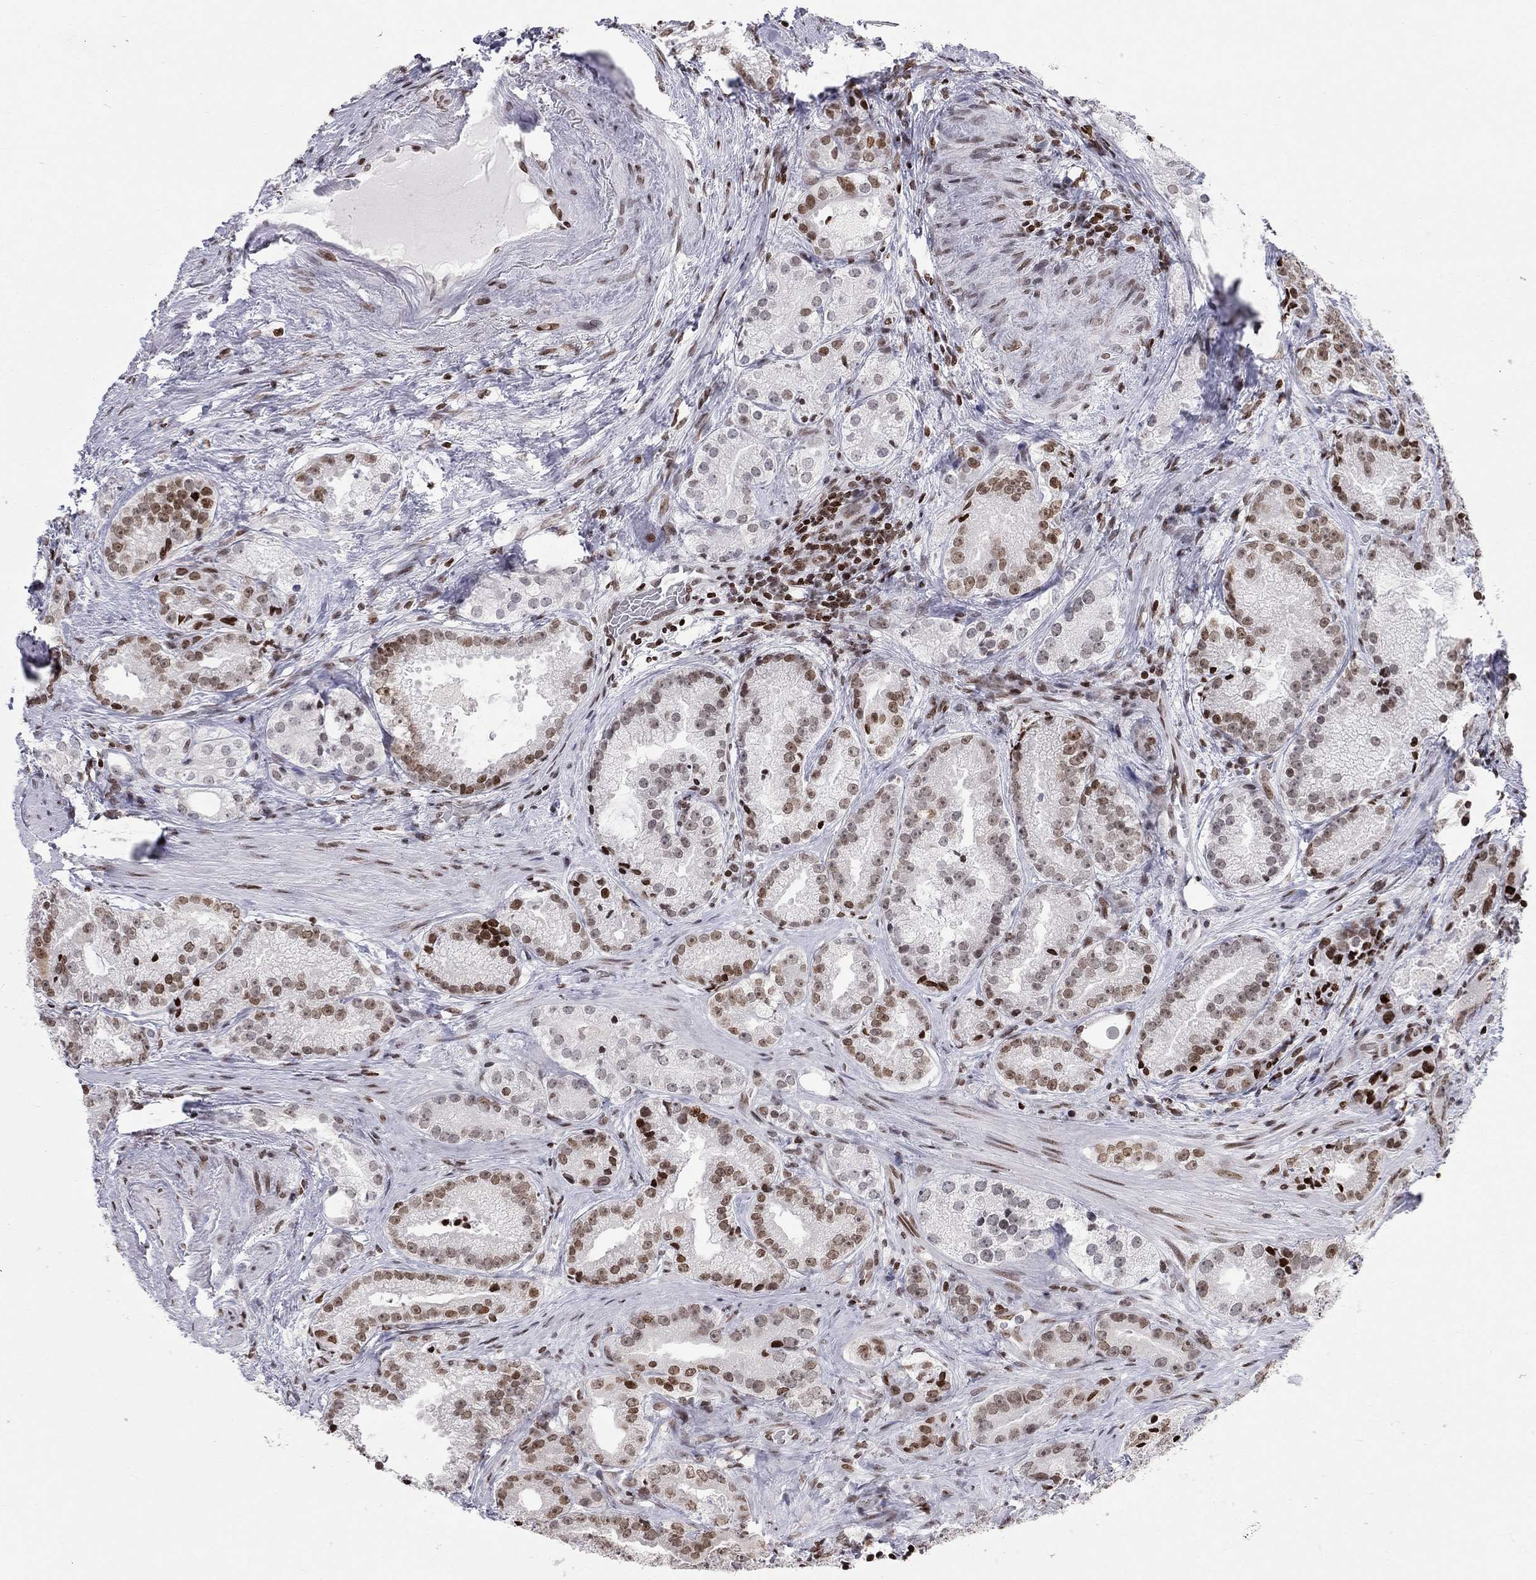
{"staining": {"intensity": "strong", "quantity": "<25%", "location": "nuclear"}, "tissue": "prostate cancer", "cell_type": "Tumor cells", "image_type": "cancer", "snomed": [{"axis": "morphology", "description": "Adenocarcinoma, NOS"}, {"axis": "morphology", "description": "Adenocarcinoma, High grade"}, {"axis": "topography", "description": "Prostate"}], "caption": "Brown immunohistochemical staining in human adenocarcinoma (prostate) reveals strong nuclear positivity in approximately <25% of tumor cells.", "gene": "H2AX", "patient": {"sex": "male", "age": 64}}